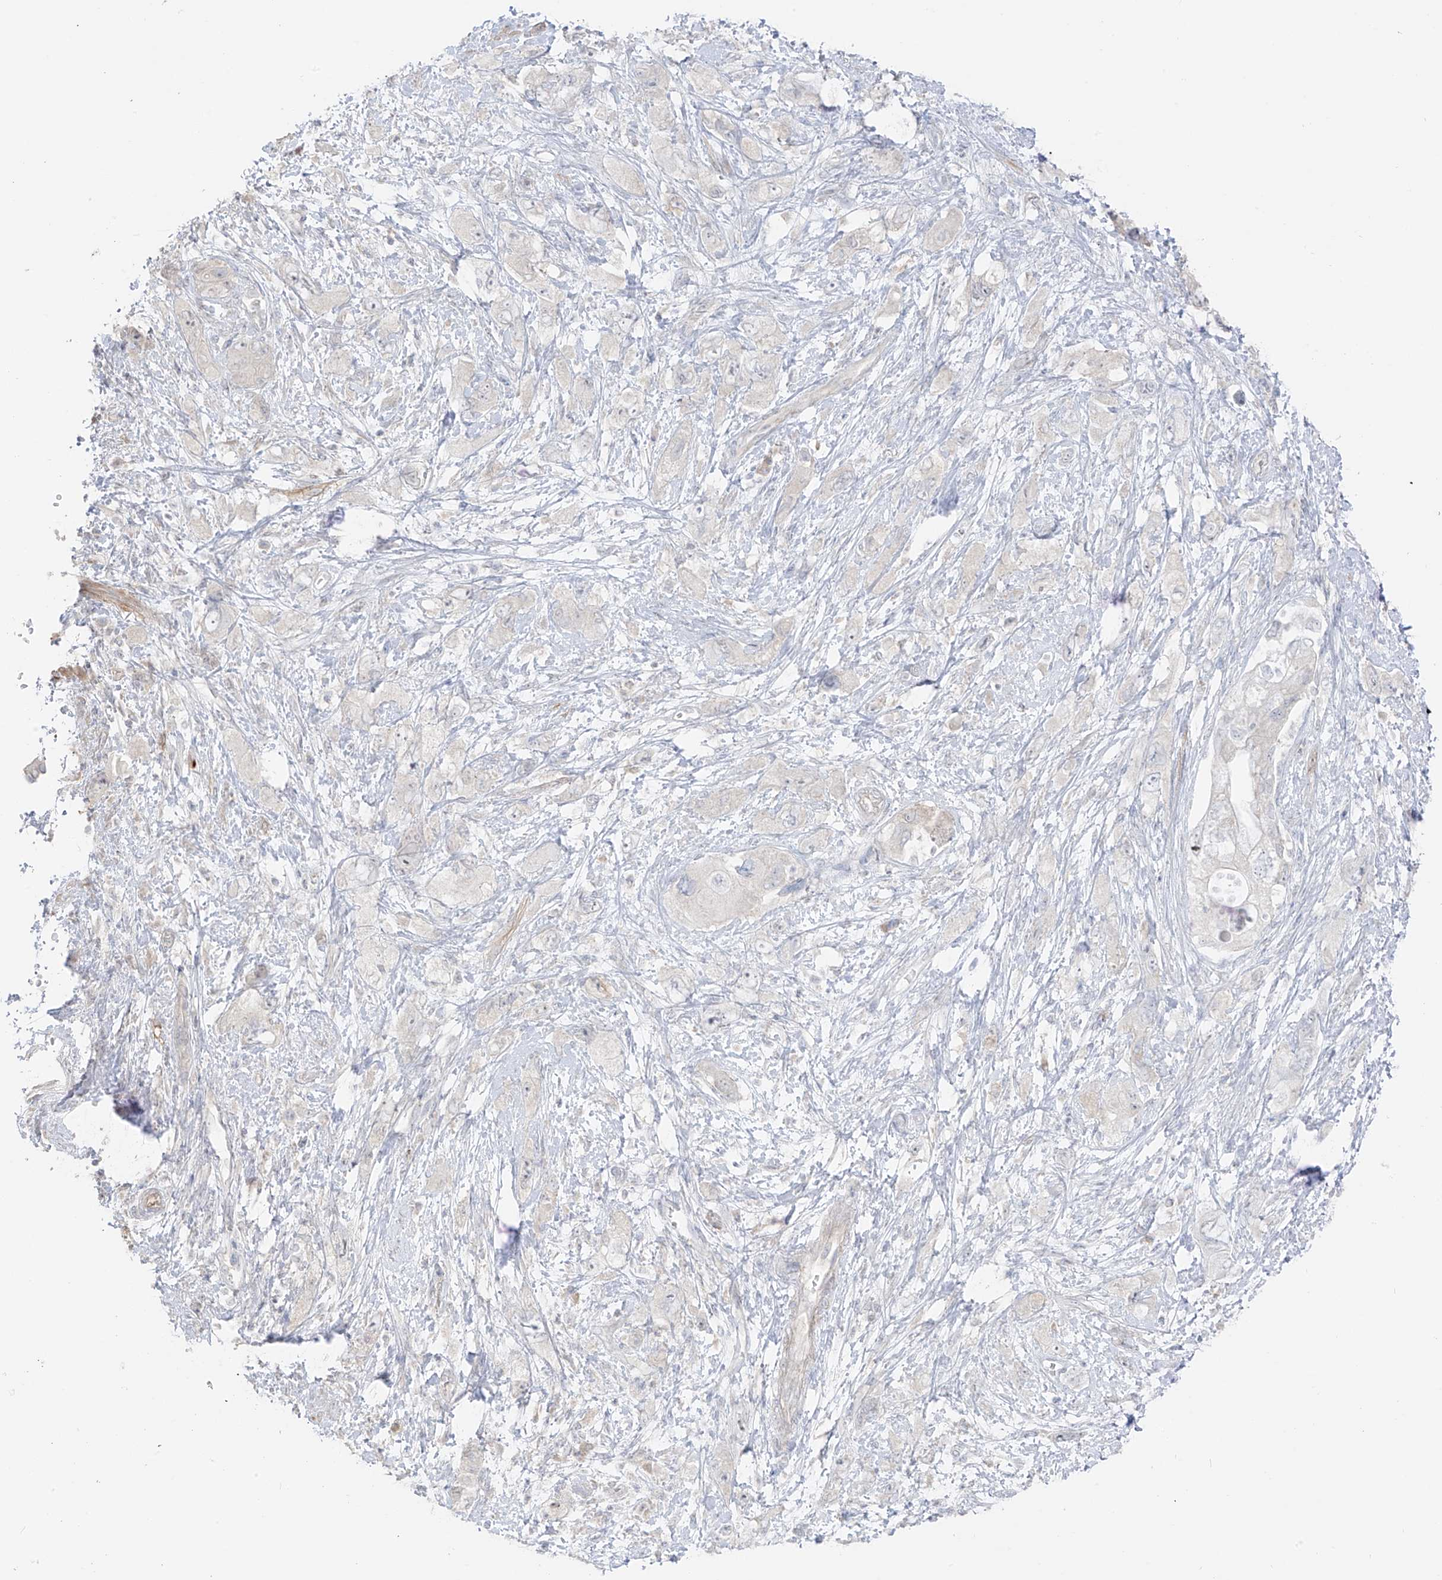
{"staining": {"intensity": "negative", "quantity": "none", "location": "none"}, "tissue": "pancreatic cancer", "cell_type": "Tumor cells", "image_type": "cancer", "snomed": [{"axis": "morphology", "description": "Adenocarcinoma, NOS"}, {"axis": "topography", "description": "Pancreas"}], "caption": "This is an immunohistochemistry histopathology image of pancreatic adenocarcinoma. There is no expression in tumor cells.", "gene": "C11orf87", "patient": {"sex": "female", "age": 73}}